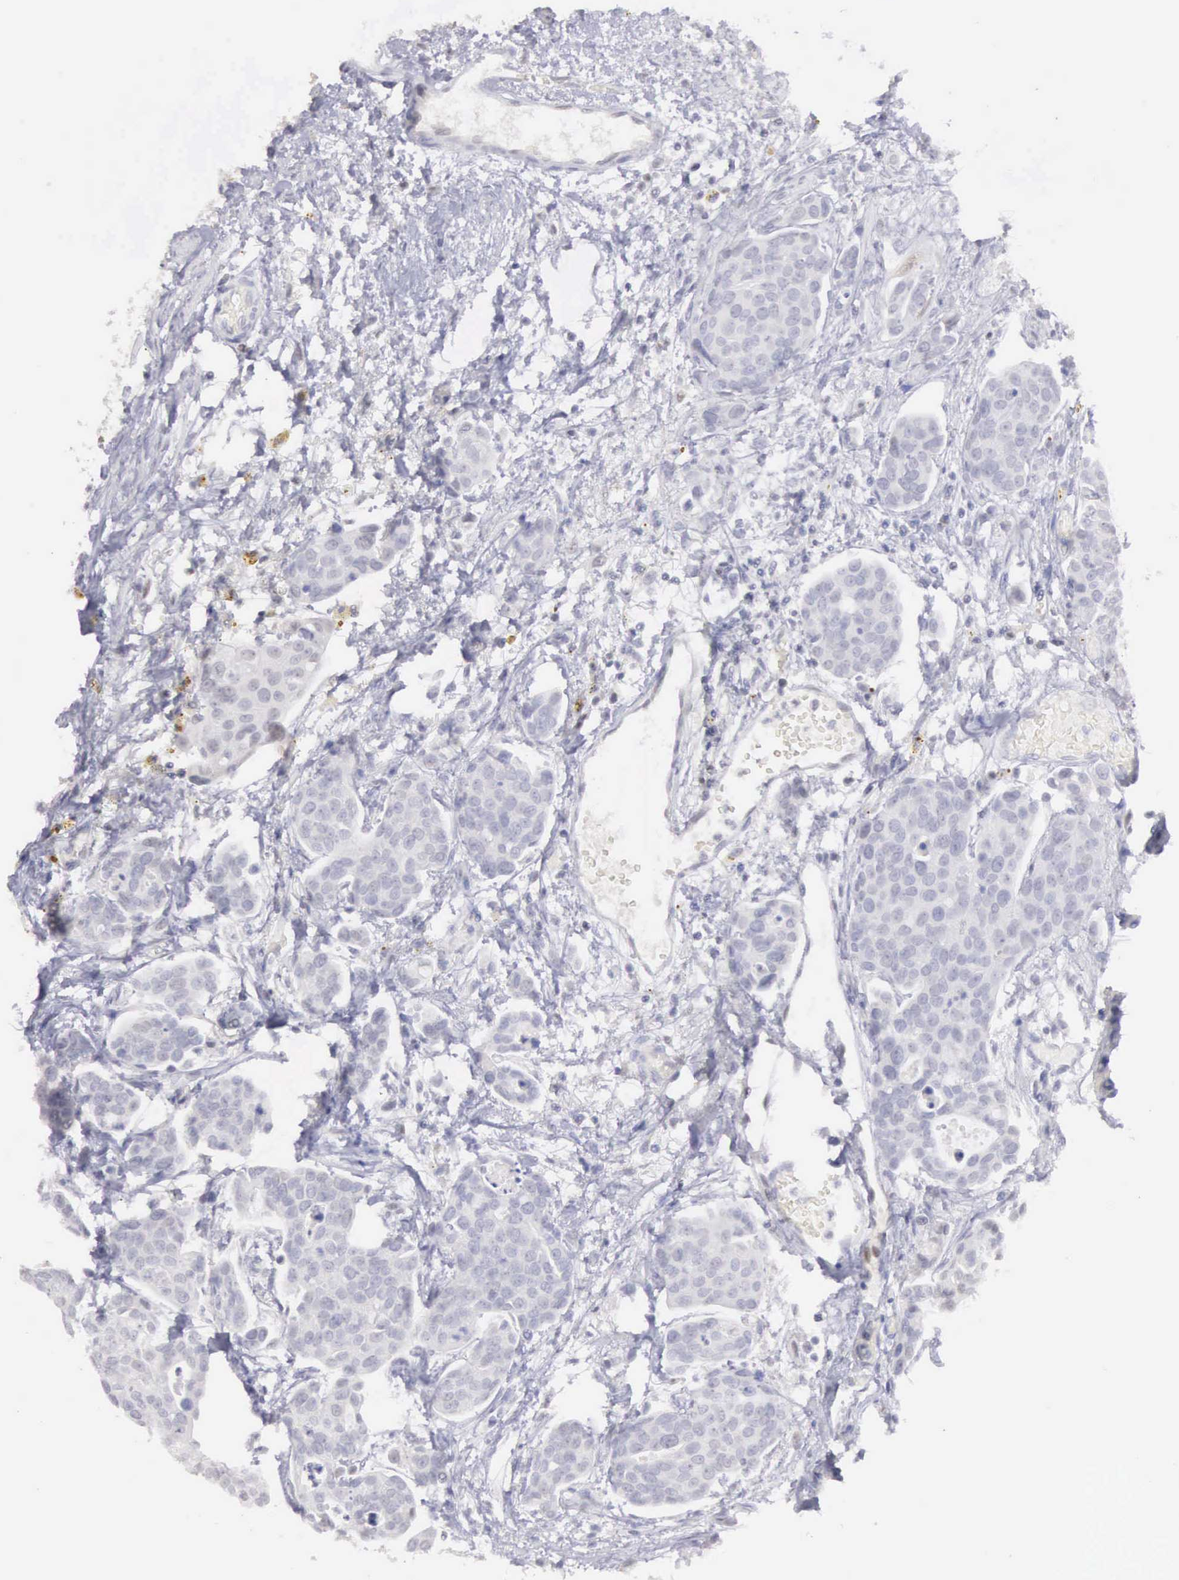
{"staining": {"intensity": "negative", "quantity": "none", "location": "none"}, "tissue": "urothelial cancer", "cell_type": "Tumor cells", "image_type": "cancer", "snomed": [{"axis": "morphology", "description": "Urothelial carcinoma, High grade"}, {"axis": "topography", "description": "Urinary bladder"}], "caption": "The histopathology image exhibits no significant staining in tumor cells of high-grade urothelial carcinoma.", "gene": "UBA1", "patient": {"sex": "male", "age": 78}}